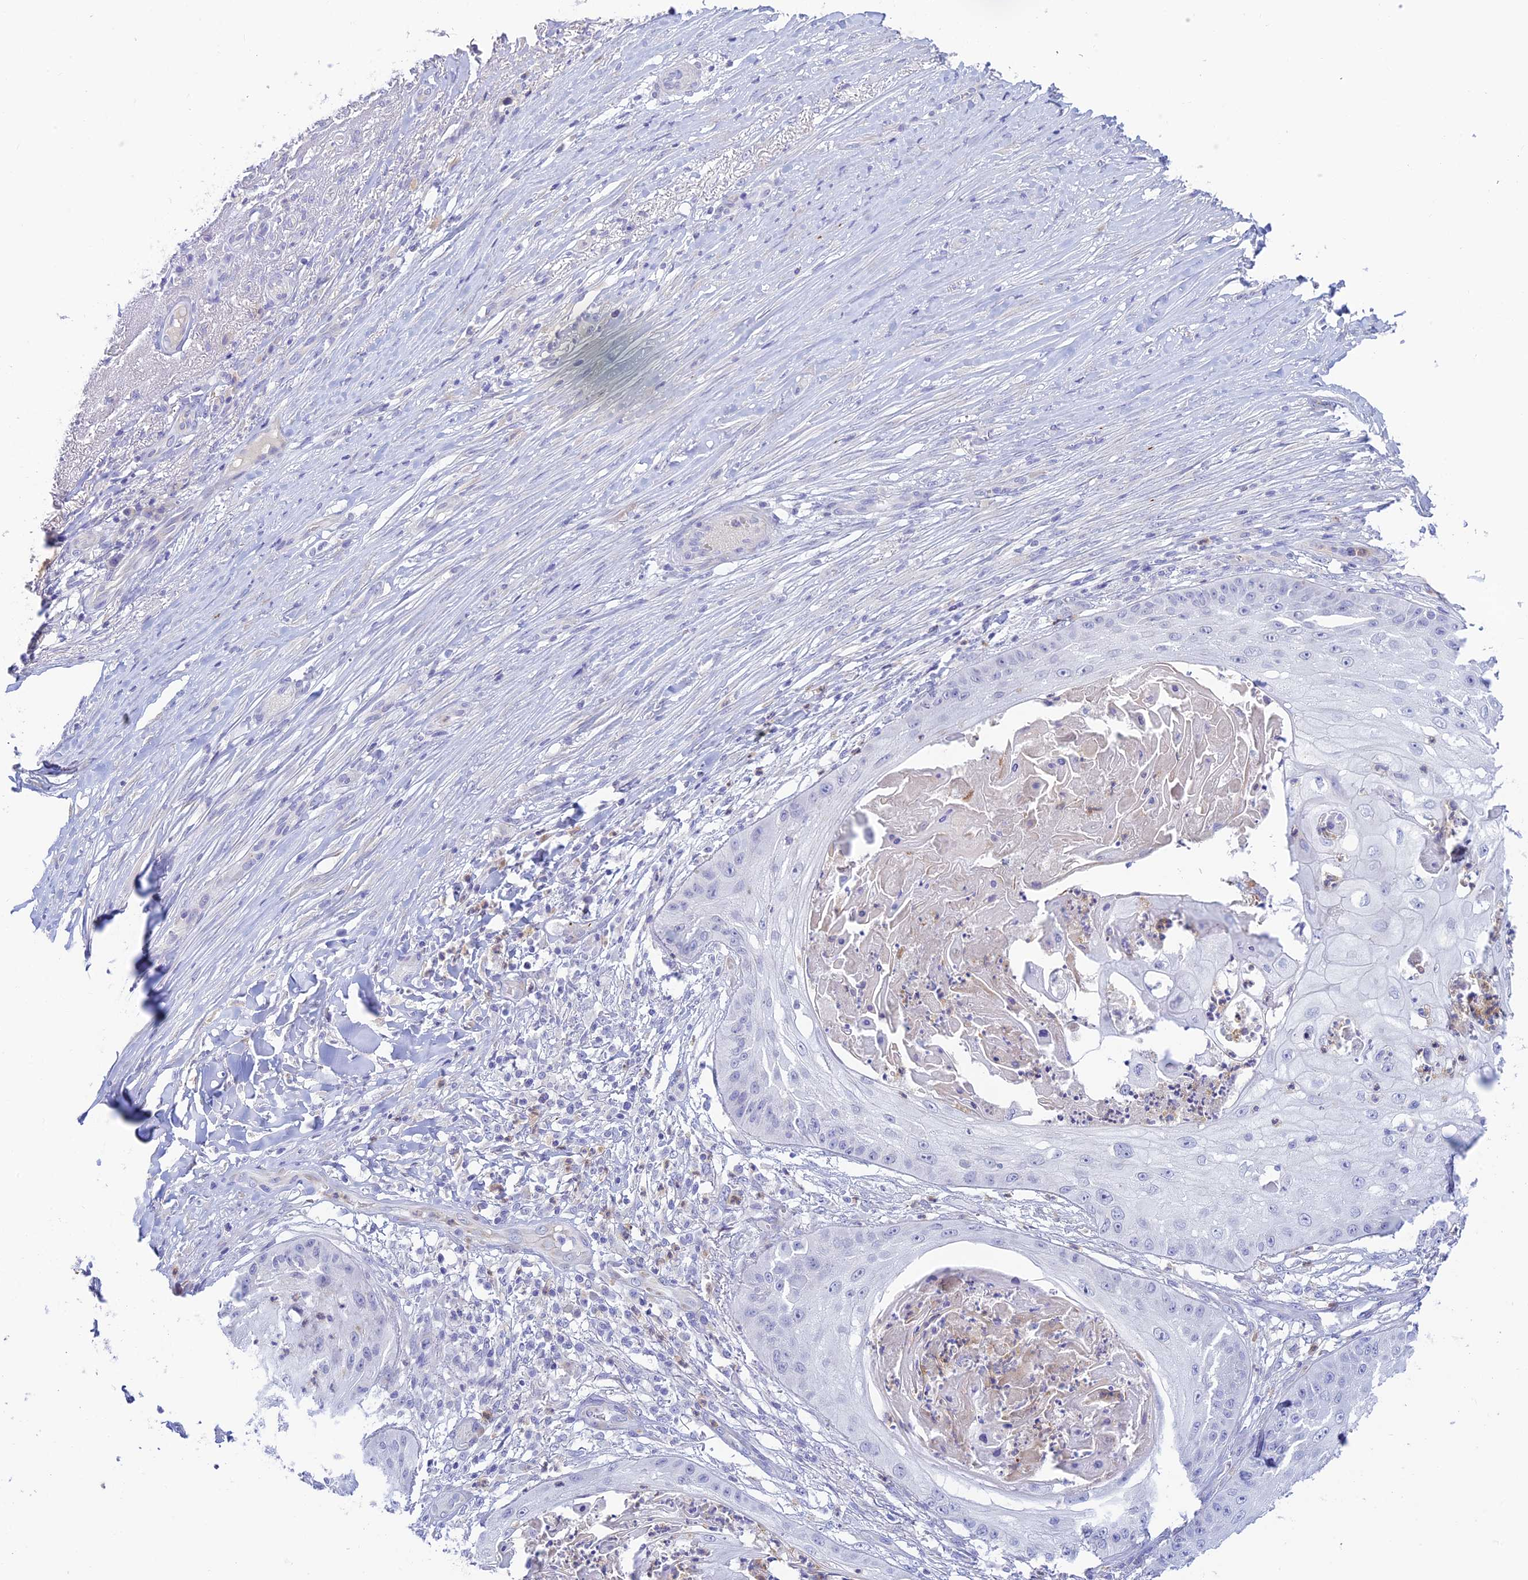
{"staining": {"intensity": "negative", "quantity": "none", "location": "none"}, "tissue": "skin cancer", "cell_type": "Tumor cells", "image_type": "cancer", "snomed": [{"axis": "morphology", "description": "Squamous cell carcinoma, NOS"}, {"axis": "topography", "description": "Skin"}], "caption": "An immunohistochemistry image of squamous cell carcinoma (skin) is shown. There is no staining in tumor cells of squamous cell carcinoma (skin). The staining is performed using DAB (3,3'-diaminobenzidine) brown chromogen with nuclei counter-stained in using hematoxylin.", "gene": "INTS13", "patient": {"sex": "male", "age": 70}}